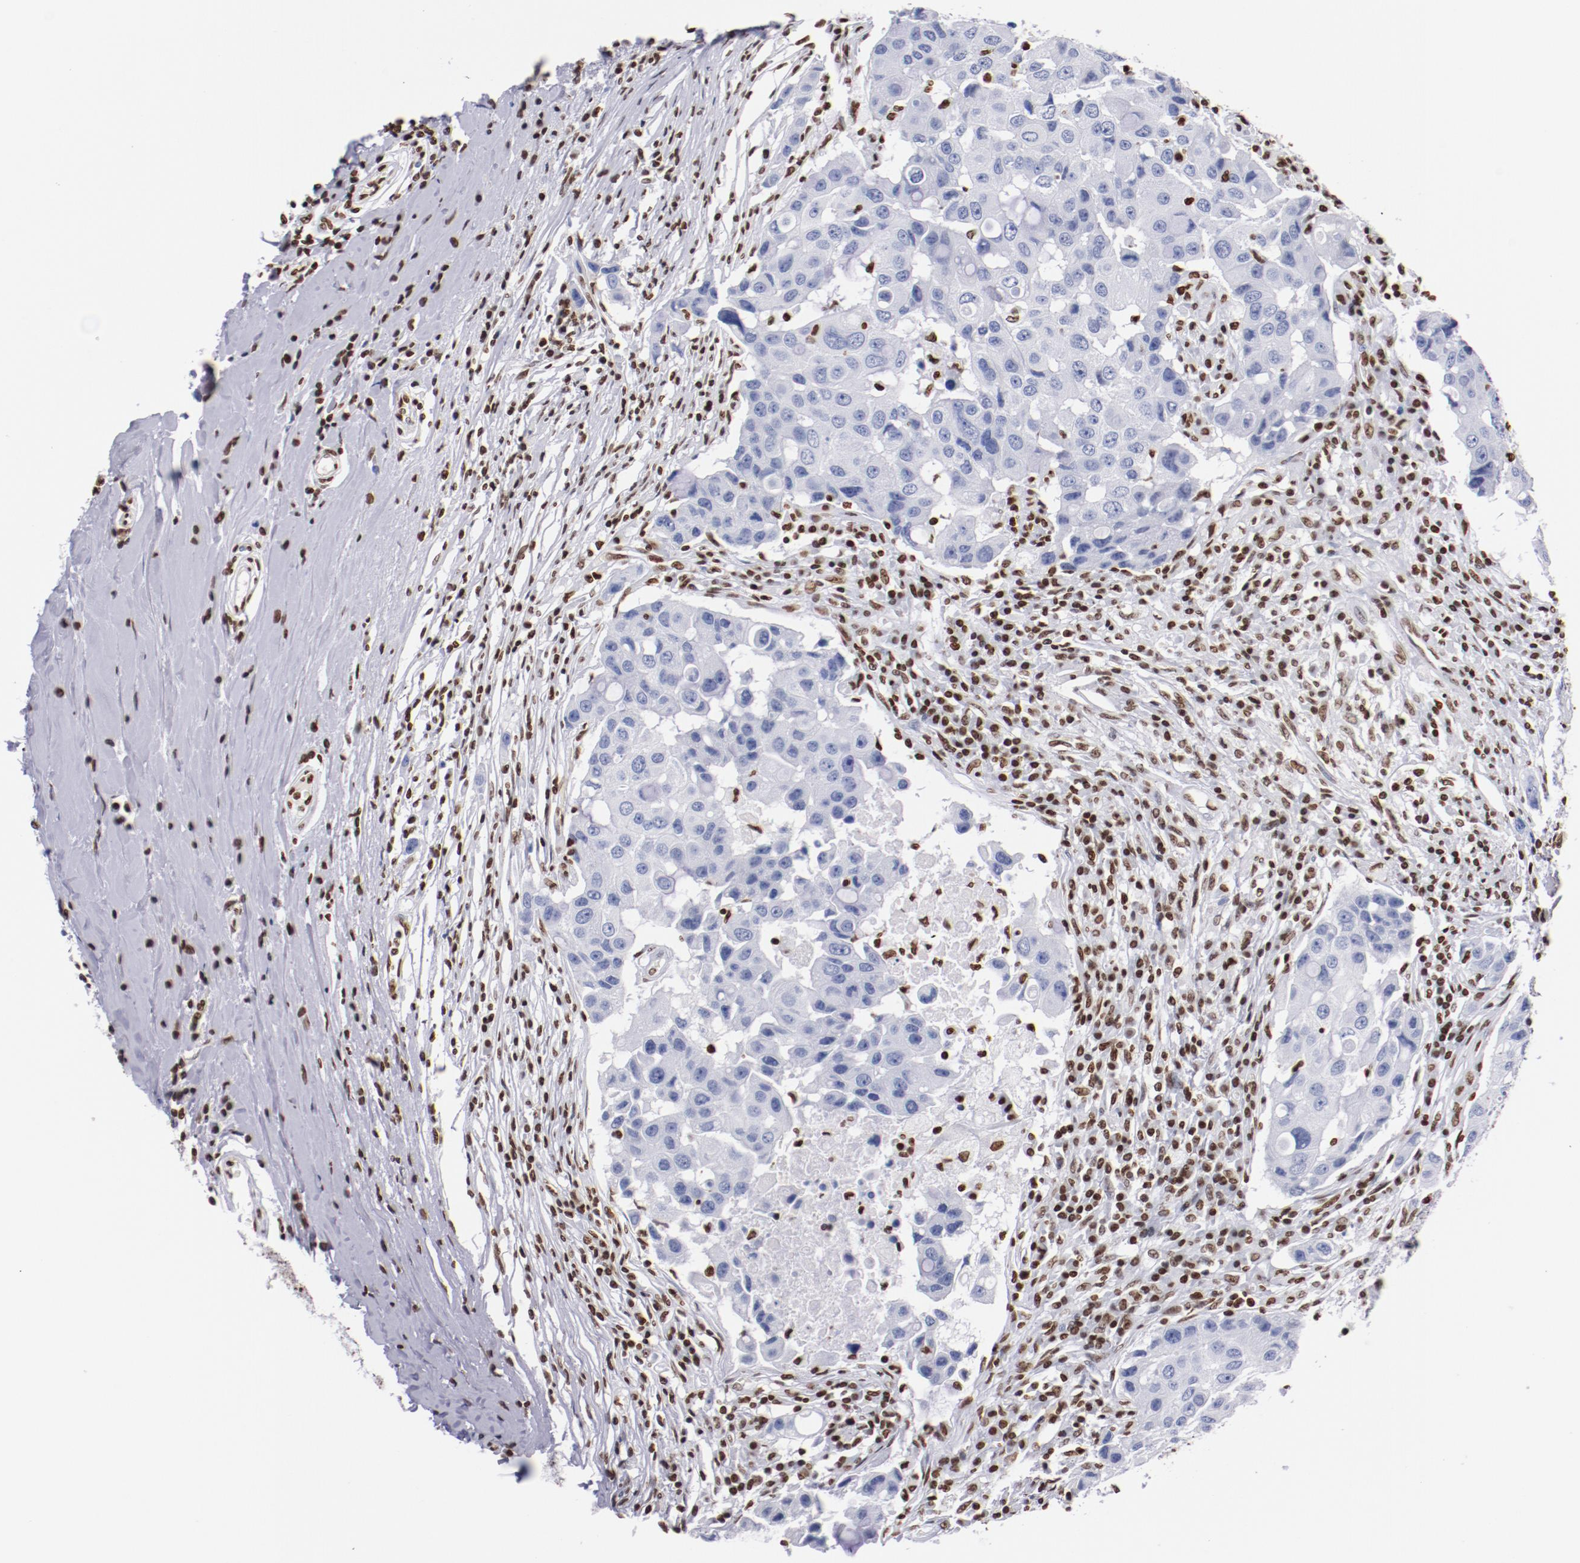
{"staining": {"intensity": "negative", "quantity": "none", "location": "none"}, "tissue": "breast cancer", "cell_type": "Tumor cells", "image_type": "cancer", "snomed": [{"axis": "morphology", "description": "Duct carcinoma"}, {"axis": "topography", "description": "Breast"}], "caption": "DAB immunohistochemical staining of human breast cancer (intraductal carcinoma) reveals no significant staining in tumor cells. Nuclei are stained in blue.", "gene": "IFI16", "patient": {"sex": "female", "age": 27}}